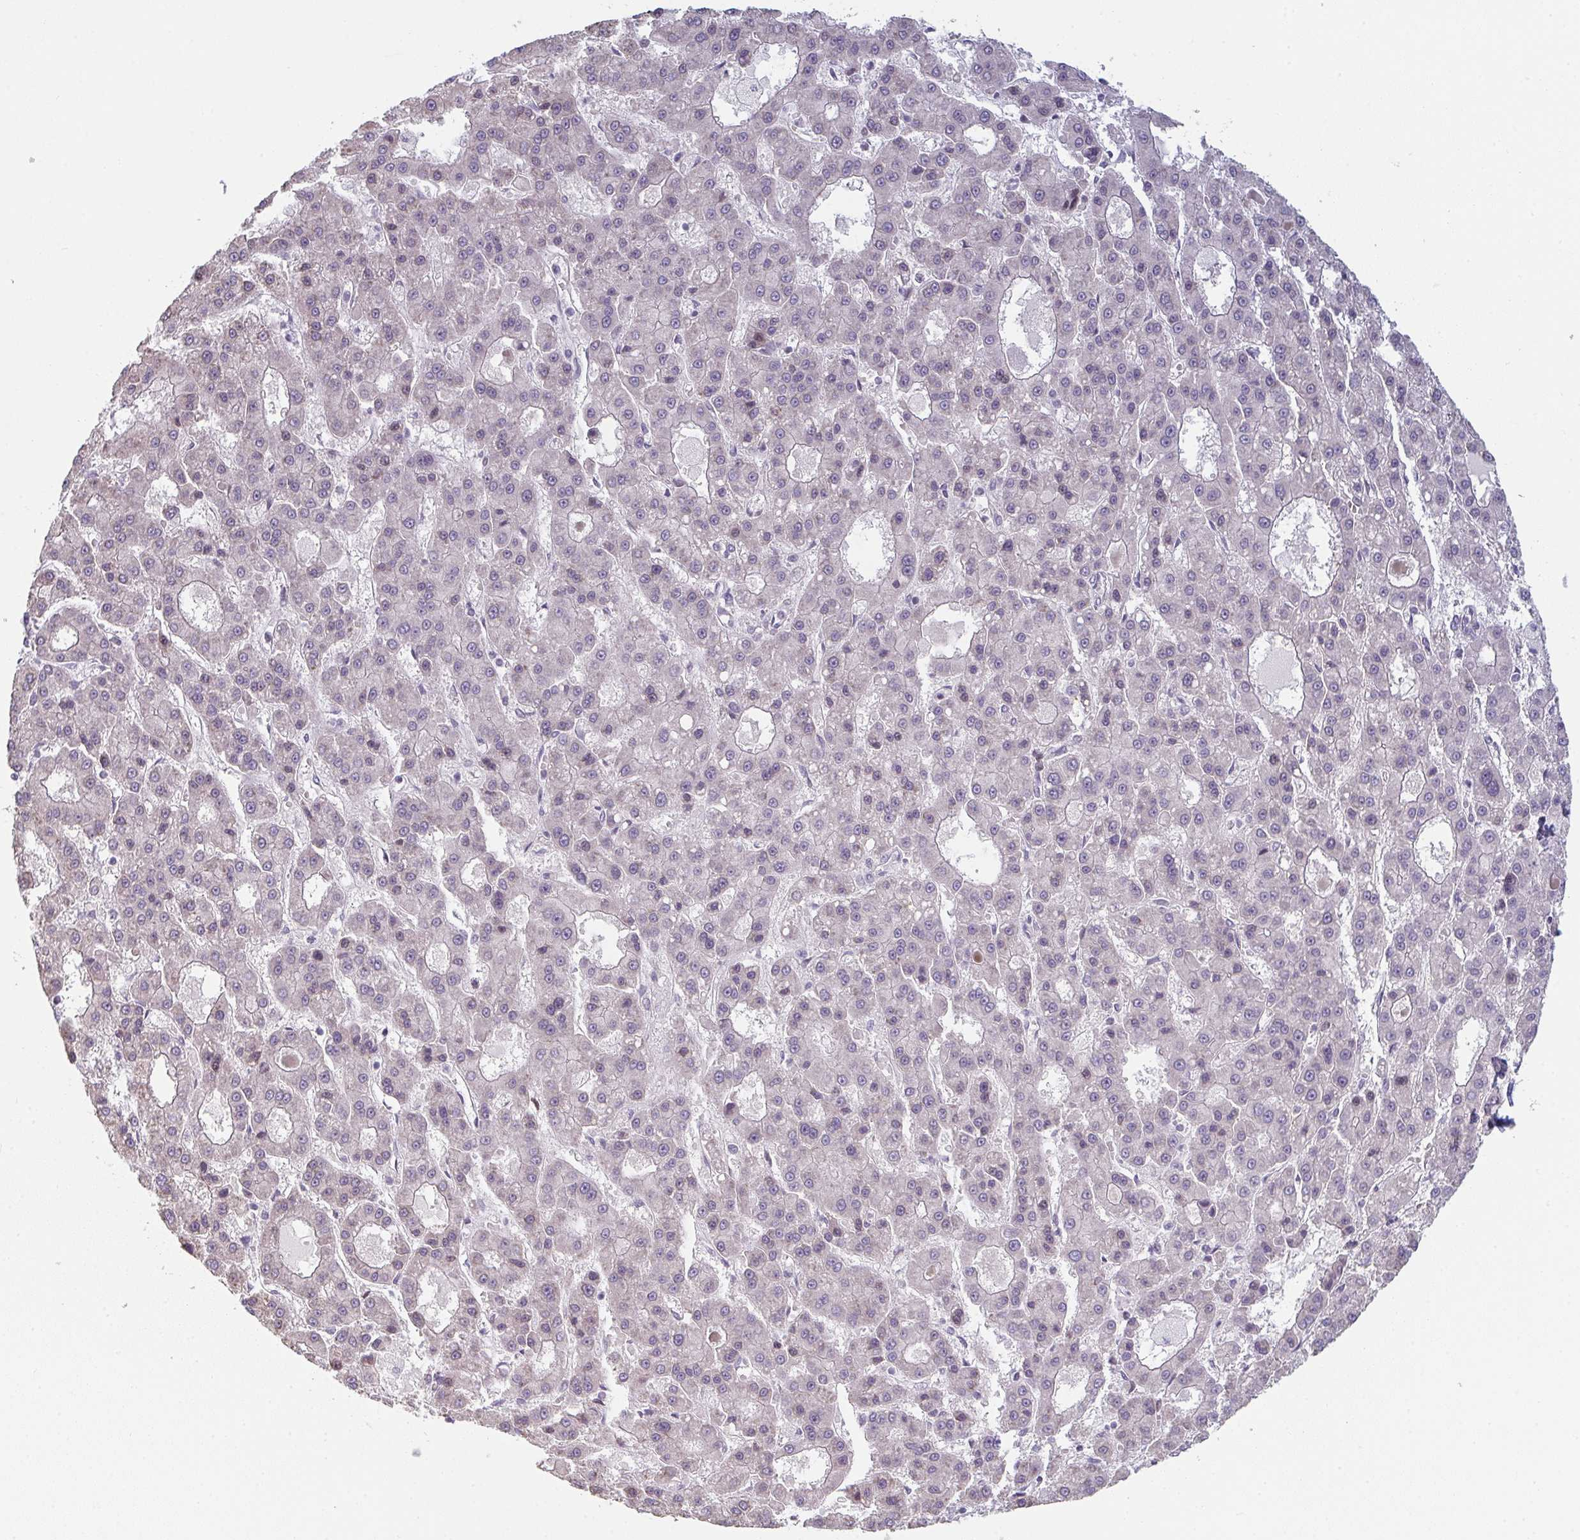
{"staining": {"intensity": "negative", "quantity": "none", "location": "none"}, "tissue": "liver cancer", "cell_type": "Tumor cells", "image_type": "cancer", "snomed": [{"axis": "morphology", "description": "Carcinoma, Hepatocellular, NOS"}, {"axis": "topography", "description": "Liver"}], "caption": "Immunohistochemistry (IHC) of human liver hepatocellular carcinoma shows no positivity in tumor cells.", "gene": "TMEM237", "patient": {"sex": "male", "age": 70}}